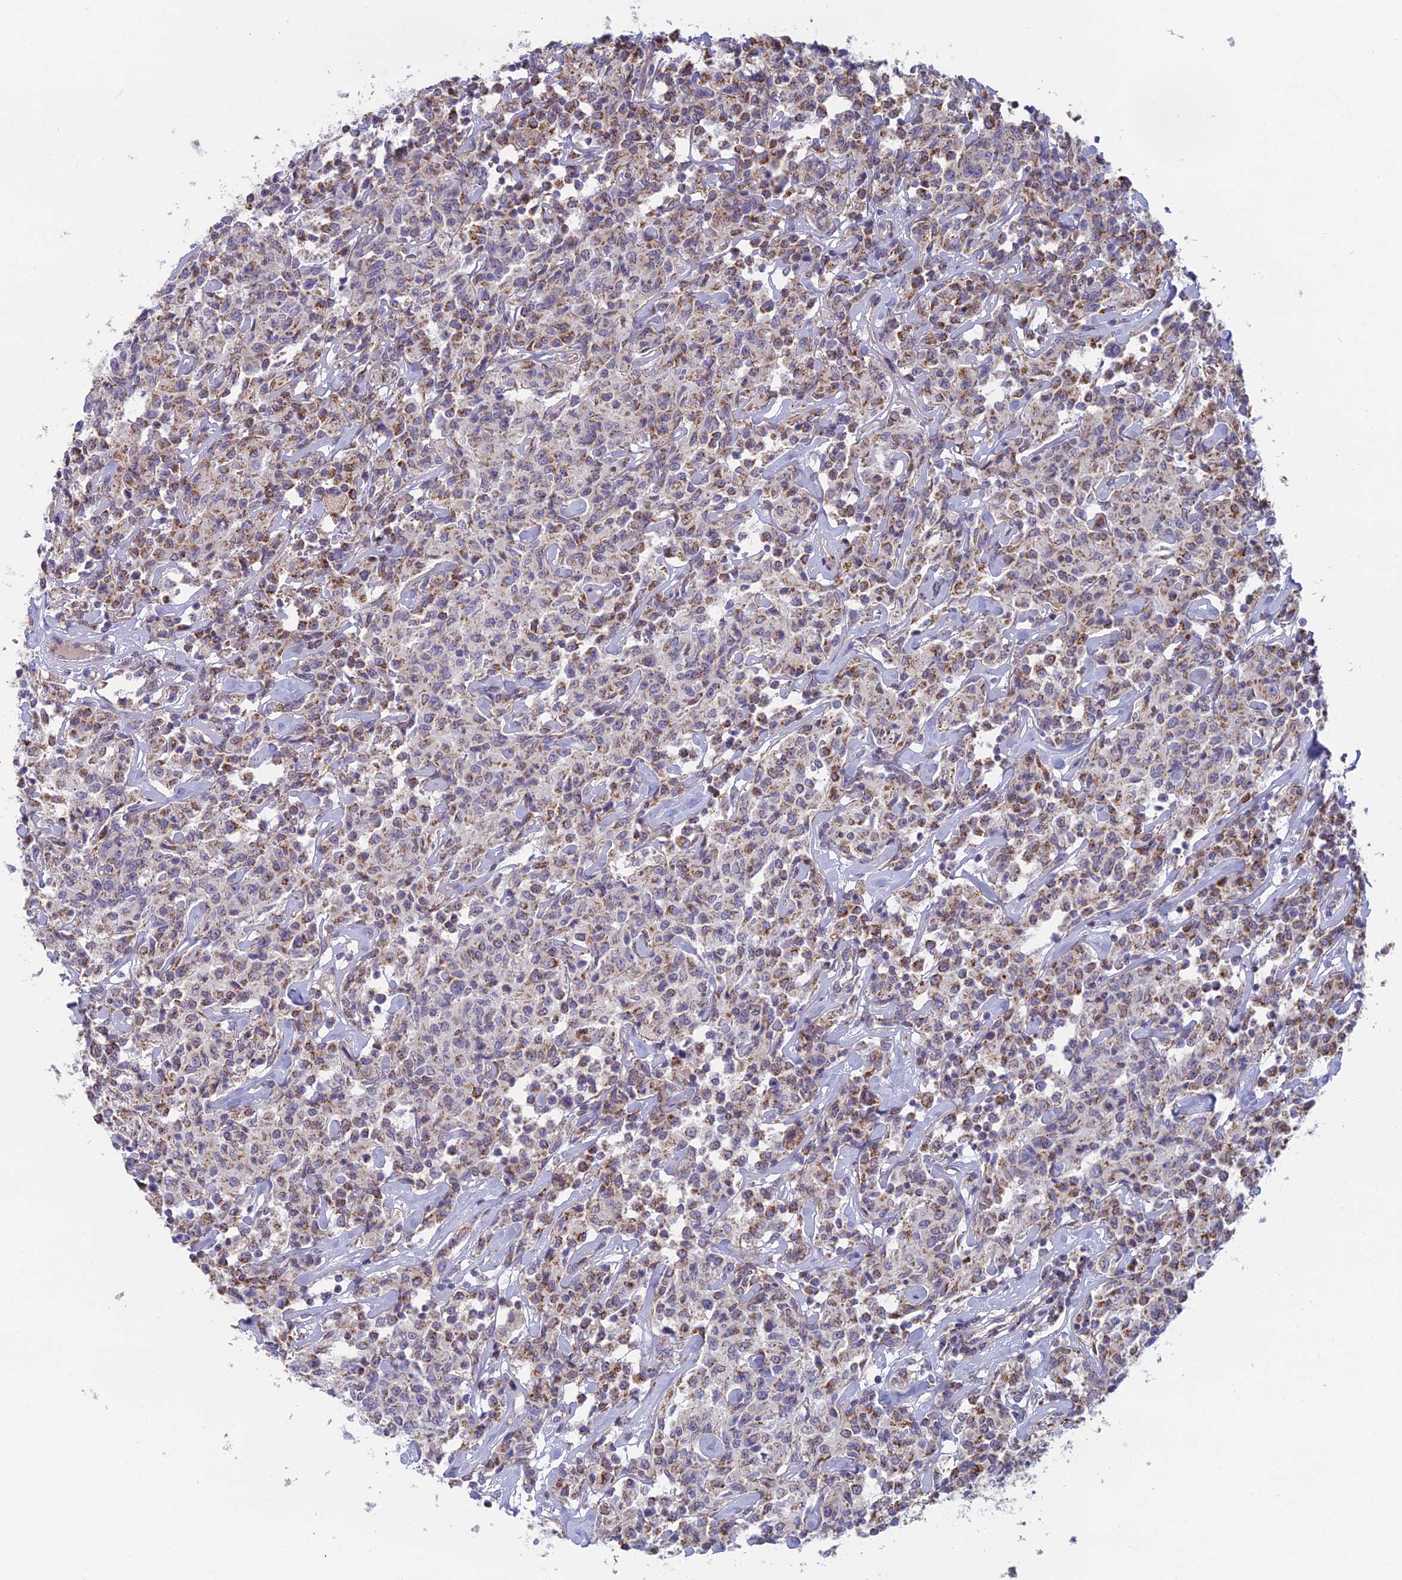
{"staining": {"intensity": "weak", "quantity": ">75%", "location": "cytoplasmic/membranous"}, "tissue": "lymphoma", "cell_type": "Tumor cells", "image_type": "cancer", "snomed": [{"axis": "morphology", "description": "Malignant lymphoma, non-Hodgkin's type, Low grade"}, {"axis": "topography", "description": "Small intestine"}], "caption": "Protein expression analysis of lymphoma reveals weak cytoplasmic/membranous expression in approximately >75% of tumor cells.", "gene": "IFTAP", "patient": {"sex": "female", "age": 59}}